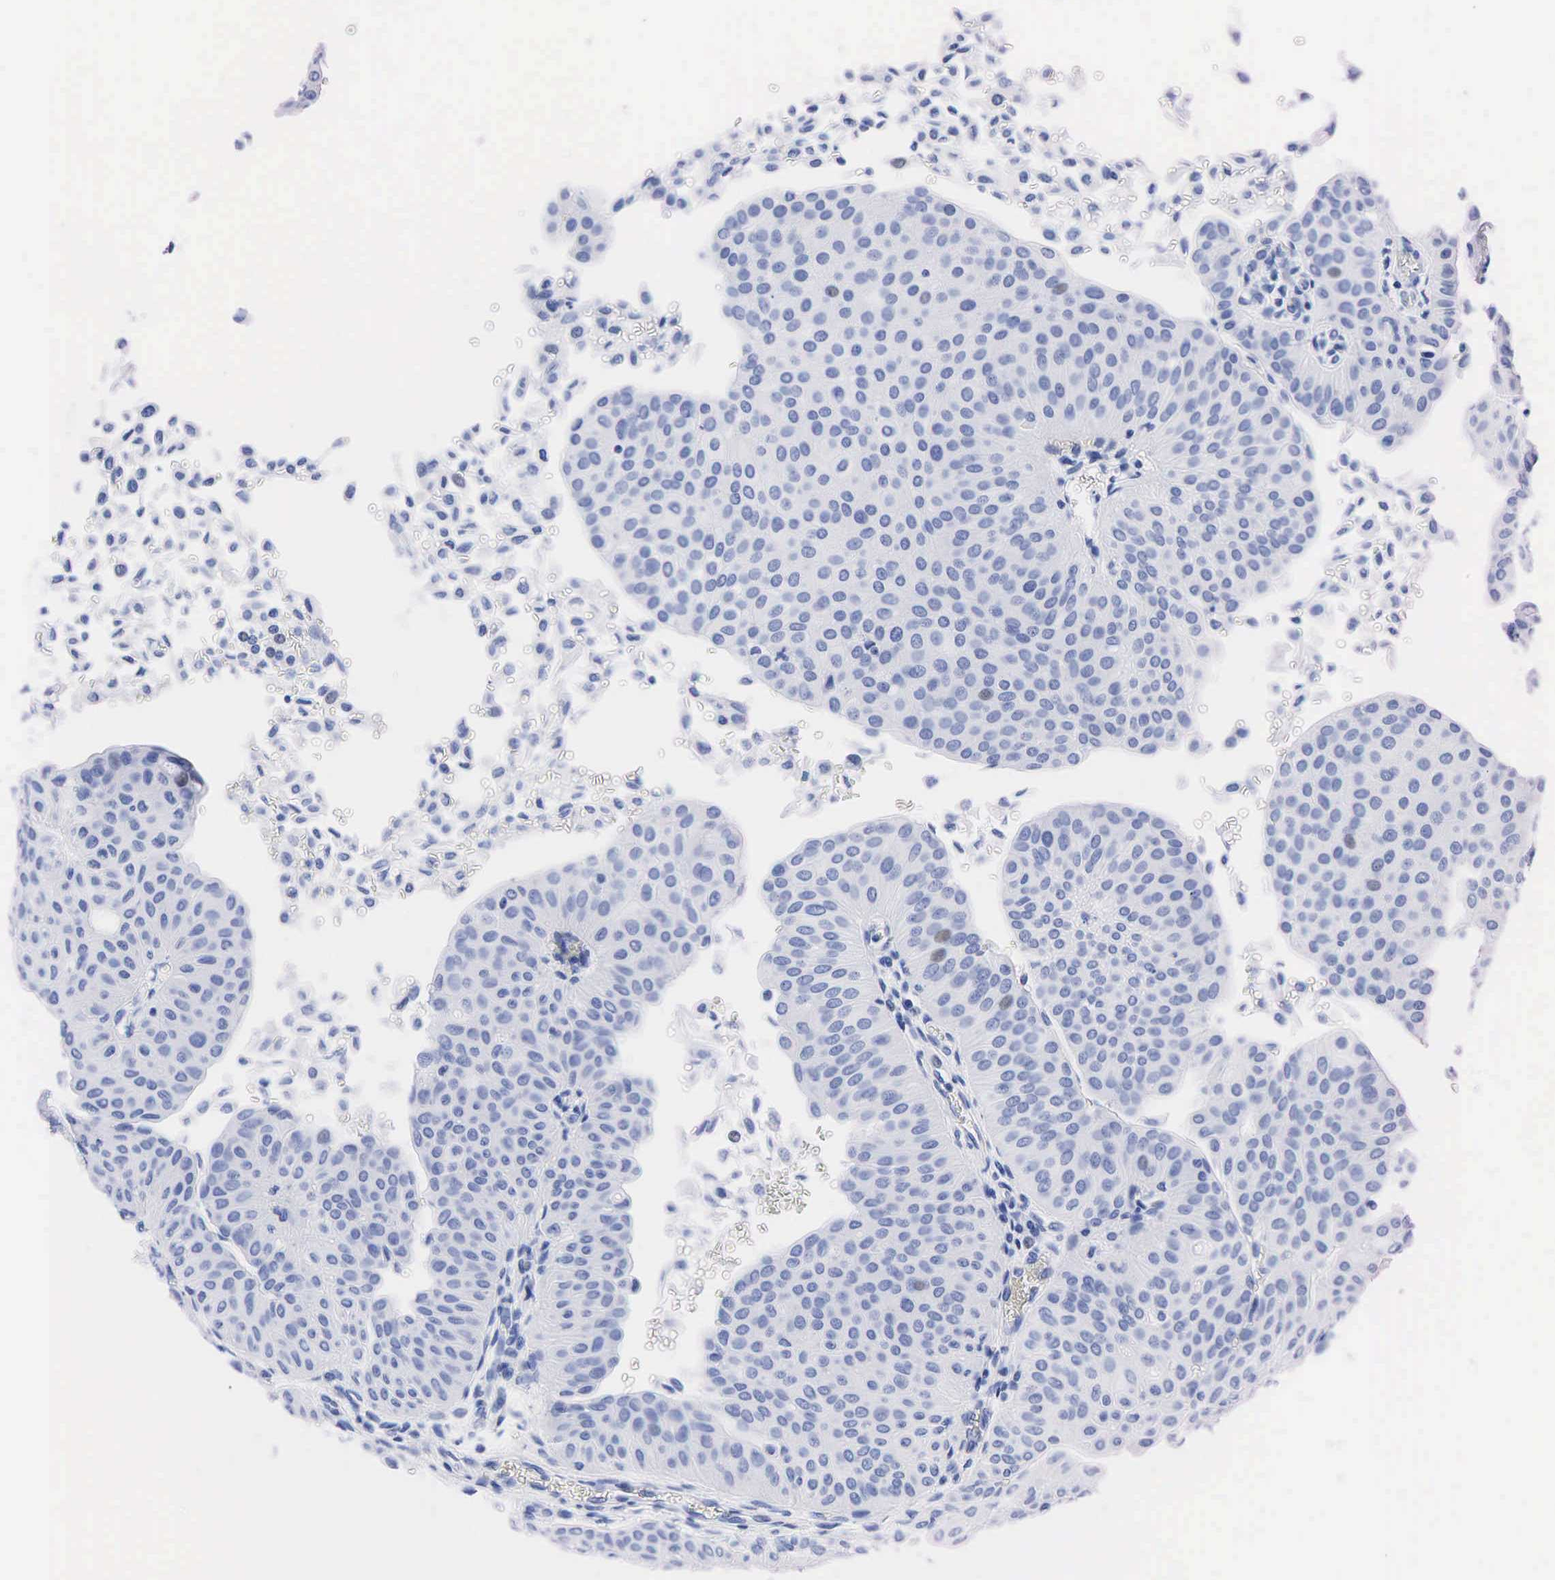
{"staining": {"intensity": "weak", "quantity": "<25%", "location": "nuclear"}, "tissue": "urothelial cancer", "cell_type": "Tumor cells", "image_type": "cancer", "snomed": [{"axis": "morphology", "description": "Urothelial carcinoma, Low grade"}, {"axis": "topography", "description": "Urinary bladder"}], "caption": "Immunohistochemistry of low-grade urothelial carcinoma reveals no expression in tumor cells.", "gene": "PTH", "patient": {"sex": "male", "age": 64}}